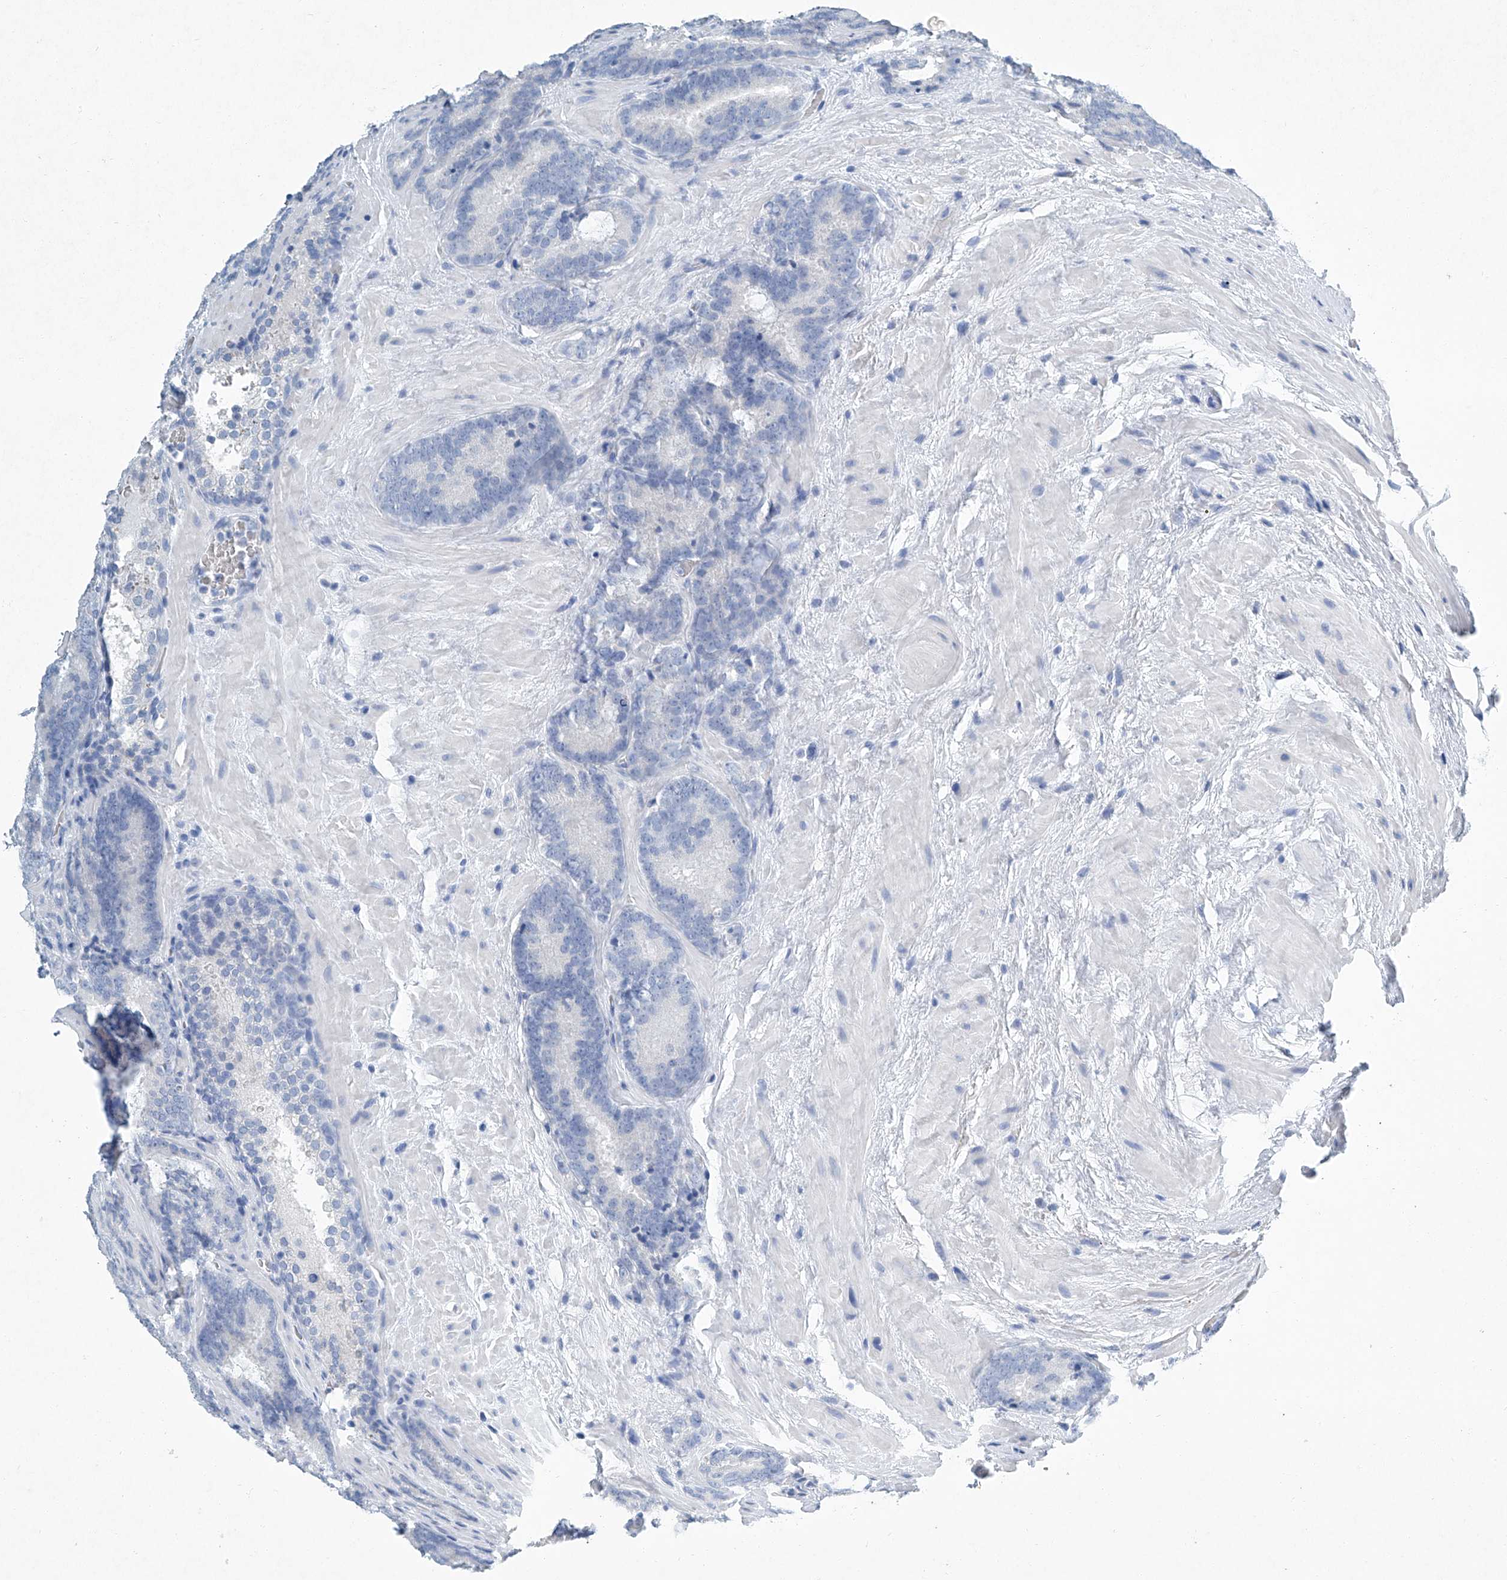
{"staining": {"intensity": "negative", "quantity": "none", "location": "none"}, "tissue": "prostate cancer", "cell_type": "Tumor cells", "image_type": "cancer", "snomed": [{"axis": "morphology", "description": "Adenocarcinoma, High grade"}, {"axis": "topography", "description": "Prostate"}], "caption": "Photomicrograph shows no significant protein positivity in tumor cells of prostate cancer. (IHC, brightfield microscopy, high magnification).", "gene": "CYP2A7", "patient": {"sex": "male", "age": 66}}